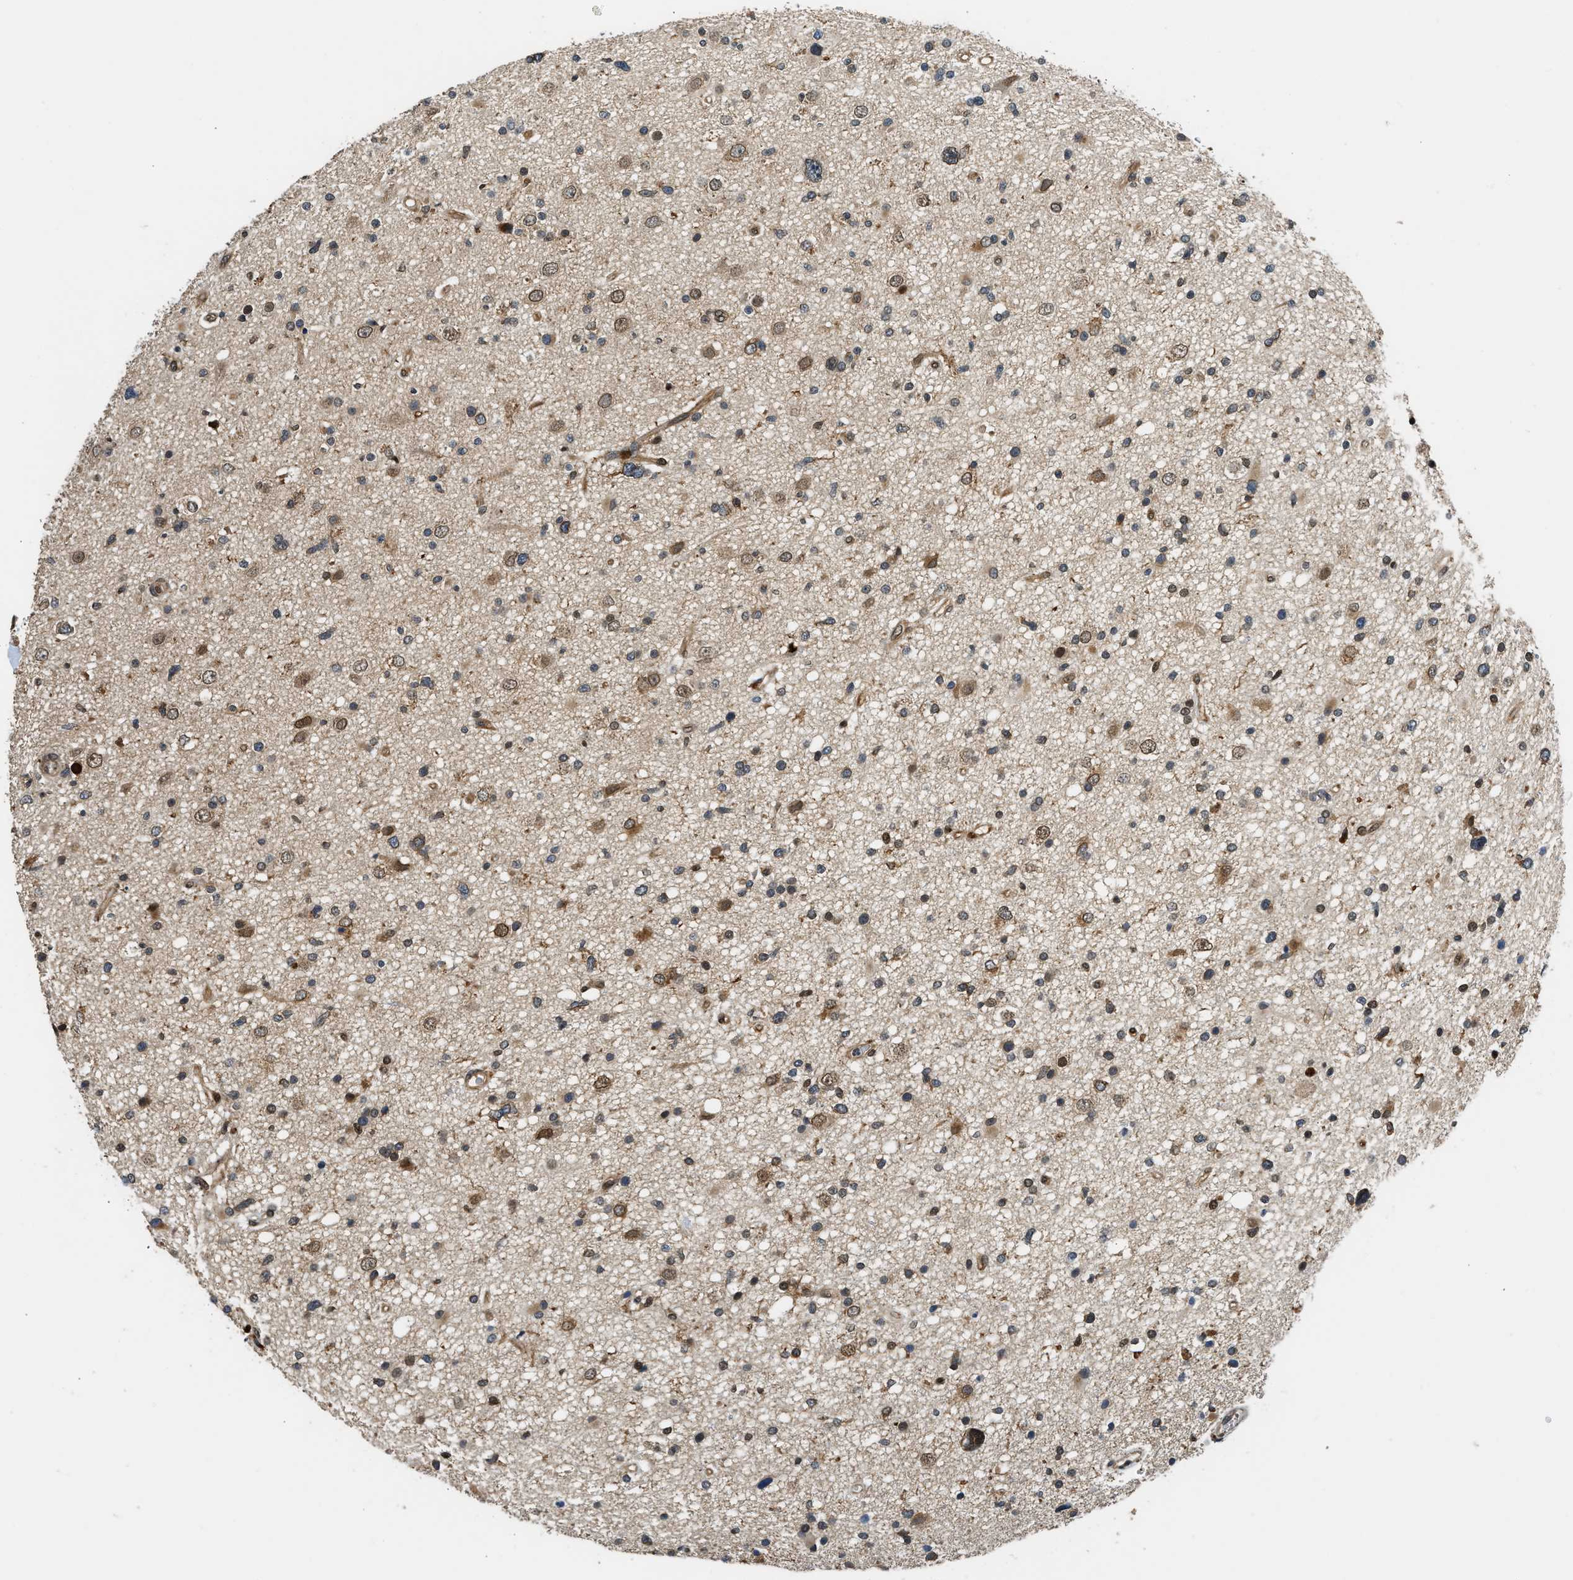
{"staining": {"intensity": "moderate", "quantity": "25%-75%", "location": "cytoplasmic/membranous,nuclear"}, "tissue": "glioma", "cell_type": "Tumor cells", "image_type": "cancer", "snomed": [{"axis": "morphology", "description": "Glioma, malignant, High grade"}, {"axis": "topography", "description": "Brain"}], "caption": "IHC of human glioma shows medium levels of moderate cytoplasmic/membranous and nuclear expression in about 25%-75% of tumor cells.", "gene": "RETREG3", "patient": {"sex": "male", "age": 33}}